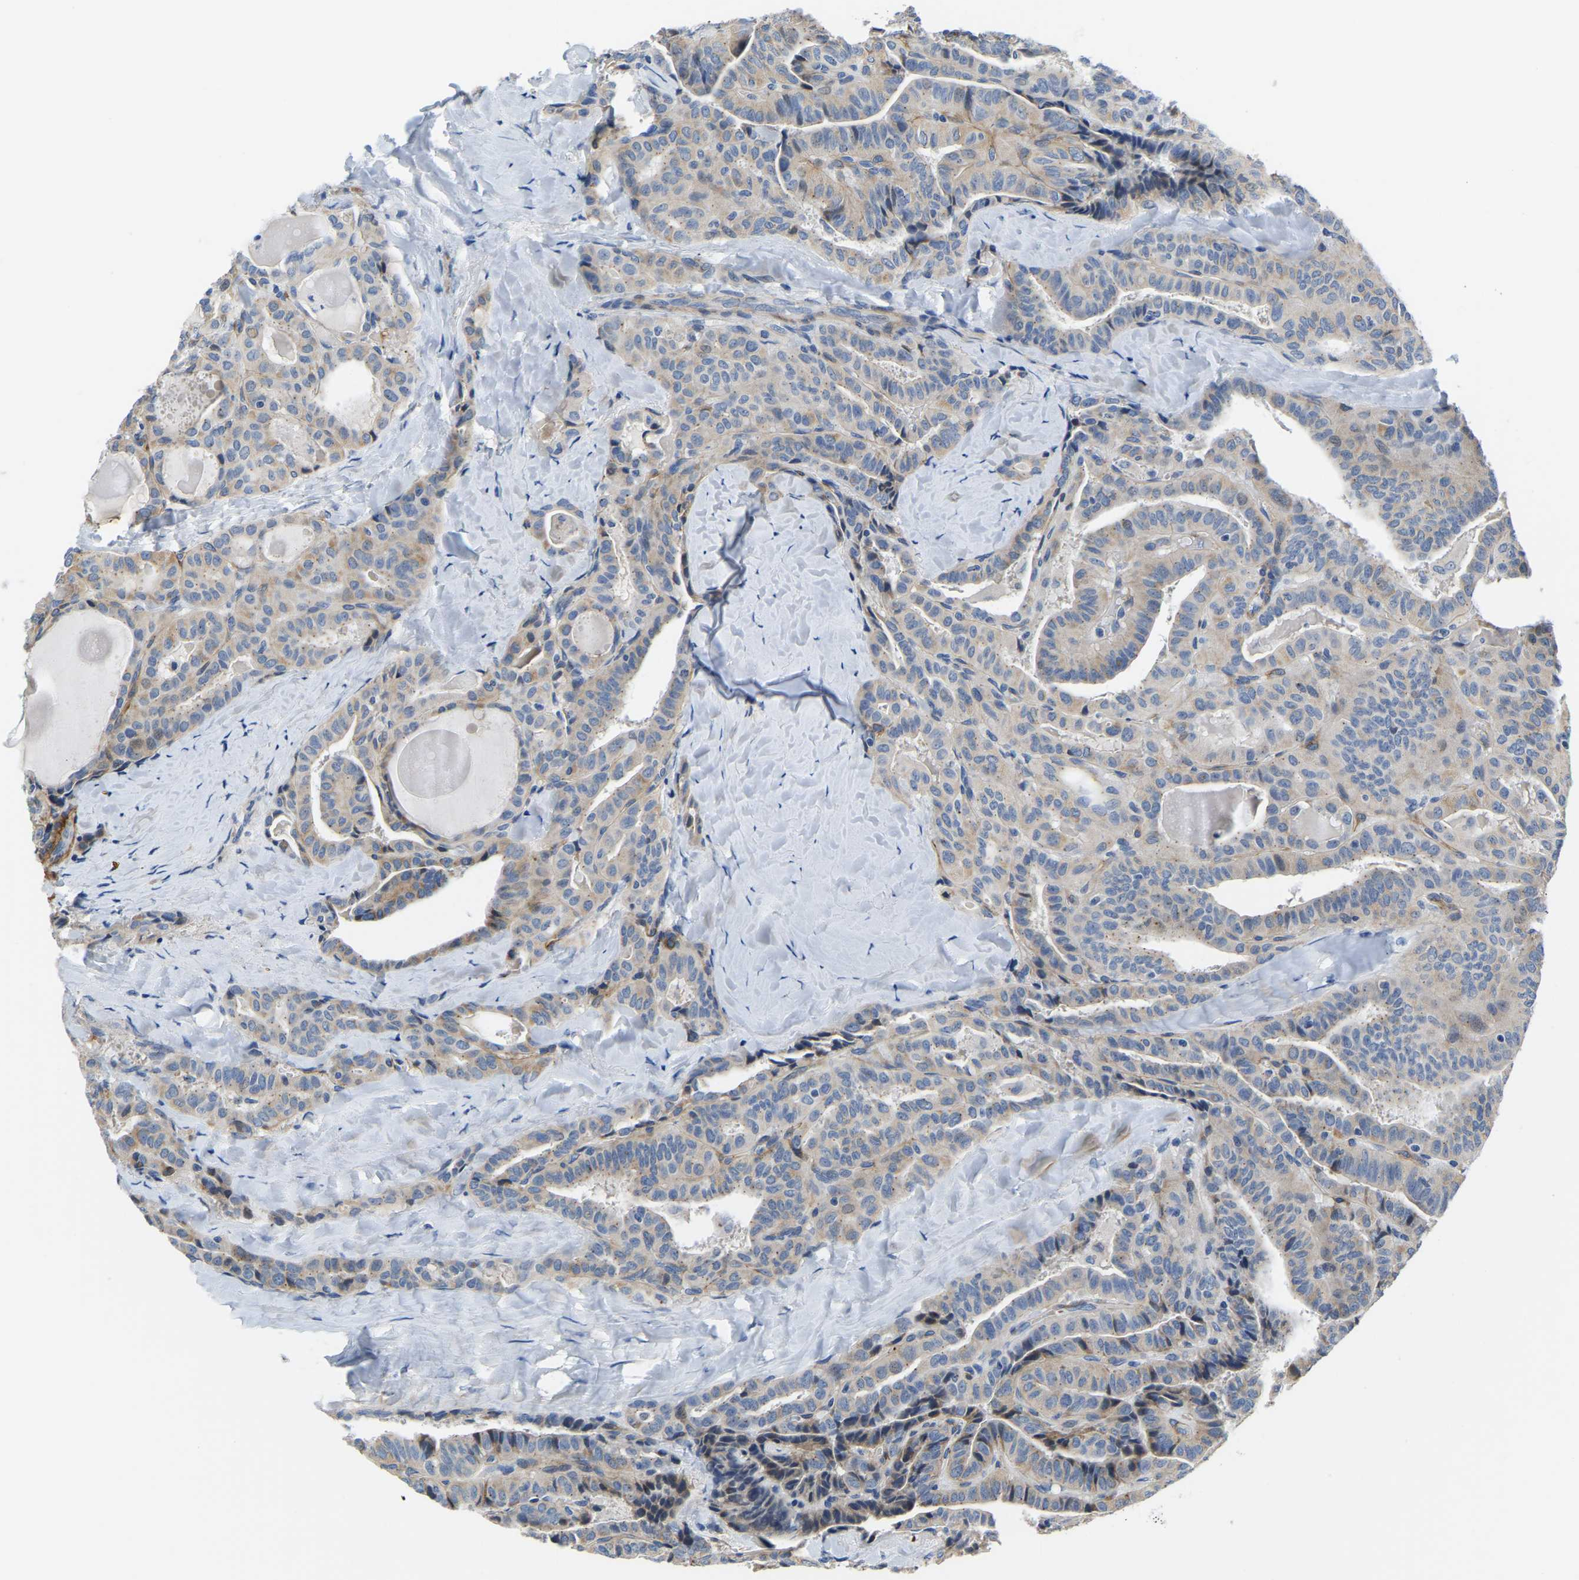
{"staining": {"intensity": "weak", "quantity": "25%-75%", "location": "cytoplasmic/membranous"}, "tissue": "thyroid cancer", "cell_type": "Tumor cells", "image_type": "cancer", "snomed": [{"axis": "morphology", "description": "Papillary adenocarcinoma, NOS"}, {"axis": "topography", "description": "Thyroid gland"}], "caption": "IHC of human thyroid cancer displays low levels of weak cytoplasmic/membranous staining in approximately 25%-75% of tumor cells.", "gene": "LIAS", "patient": {"sex": "male", "age": 77}}